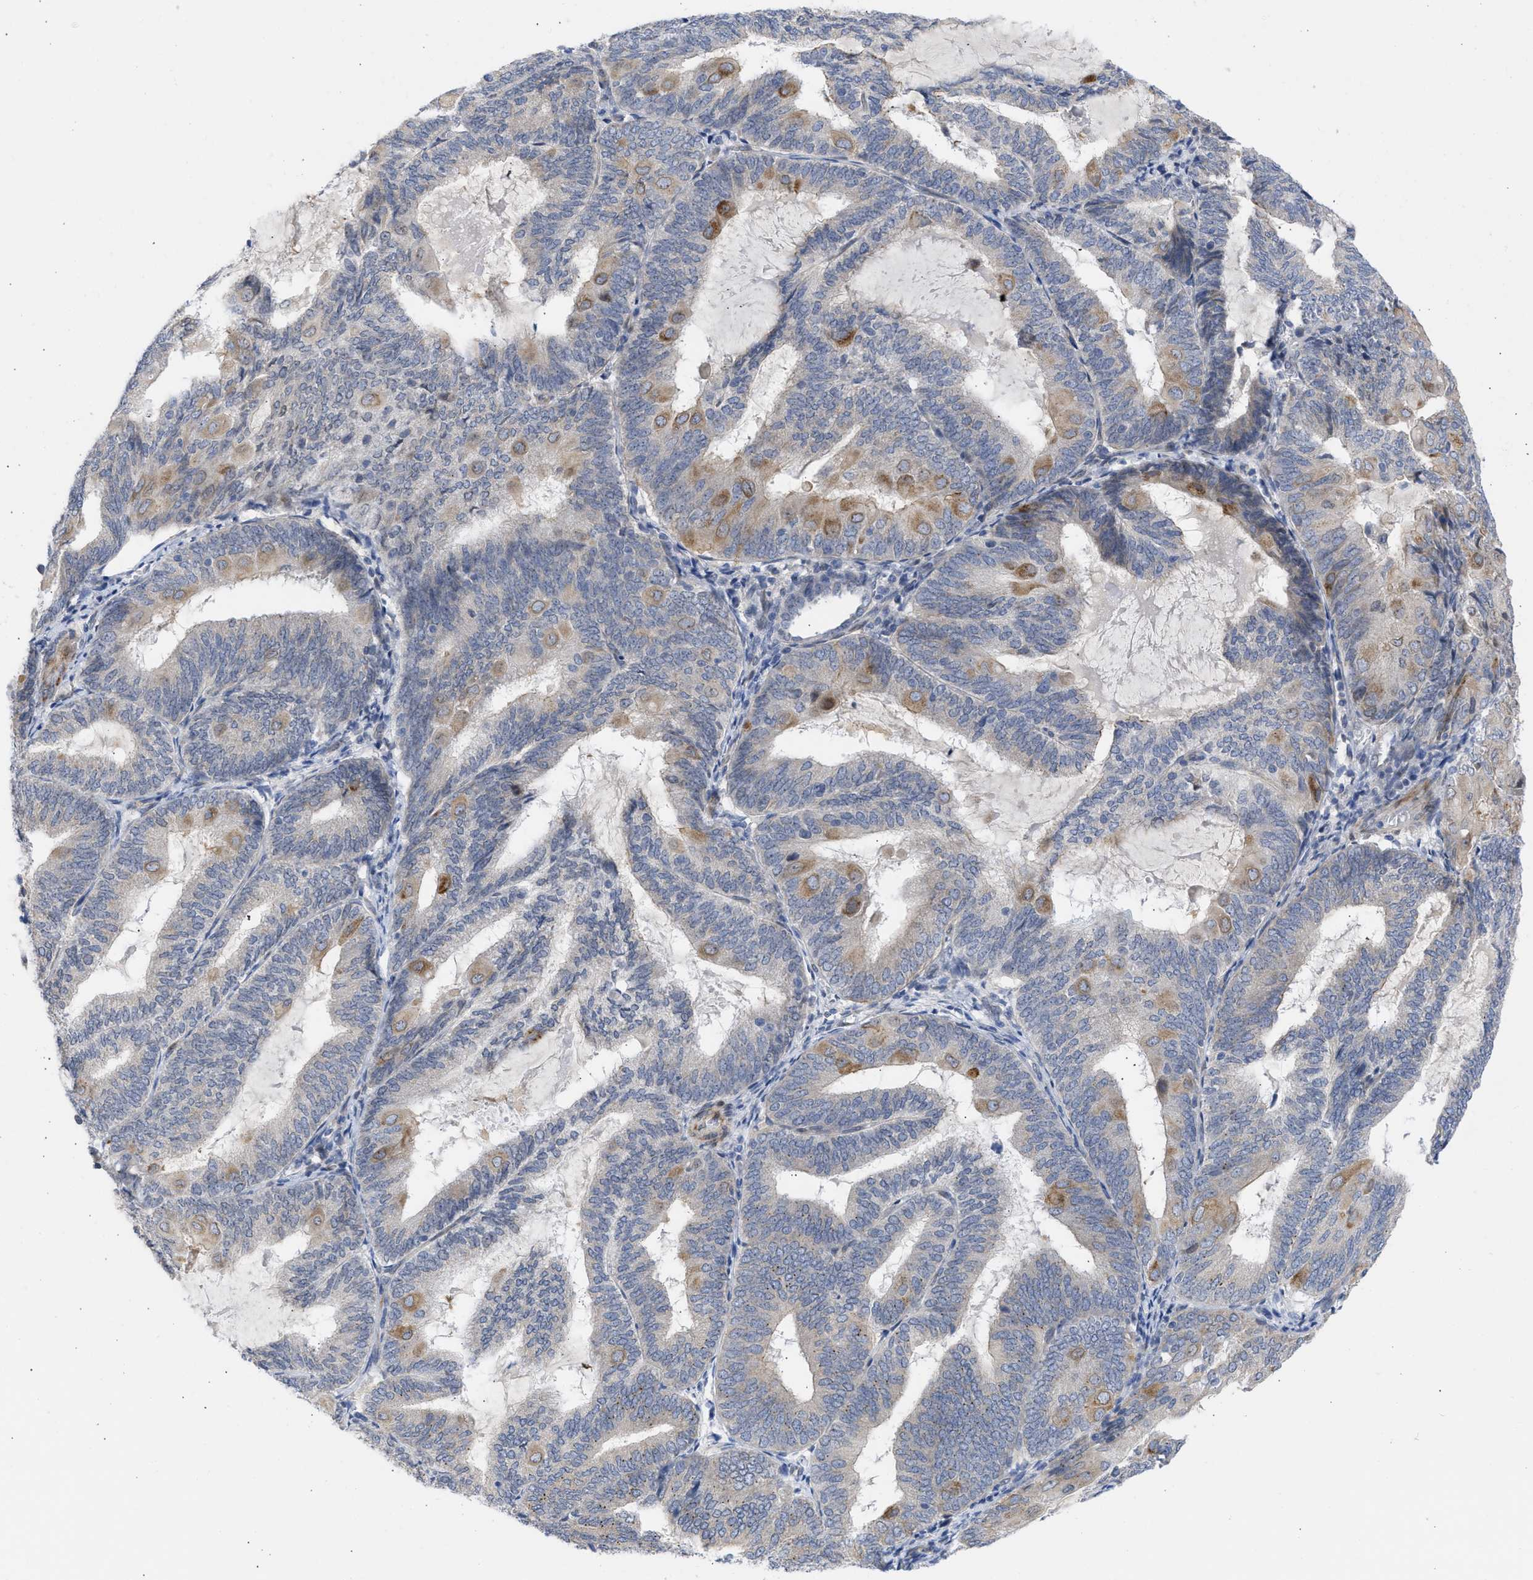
{"staining": {"intensity": "moderate", "quantity": "<25%", "location": "cytoplasmic/membranous"}, "tissue": "endometrial cancer", "cell_type": "Tumor cells", "image_type": "cancer", "snomed": [{"axis": "morphology", "description": "Adenocarcinoma, NOS"}, {"axis": "topography", "description": "Endometrium"}], "caption": "Immunohistochemical staining of human endometrial cancer exhibits moderate cytoplasmic/membranous protein positivity in about <25% of tumor cells.", "gene": "NUP35", "patient": {"sex": "female", "age": 81}}